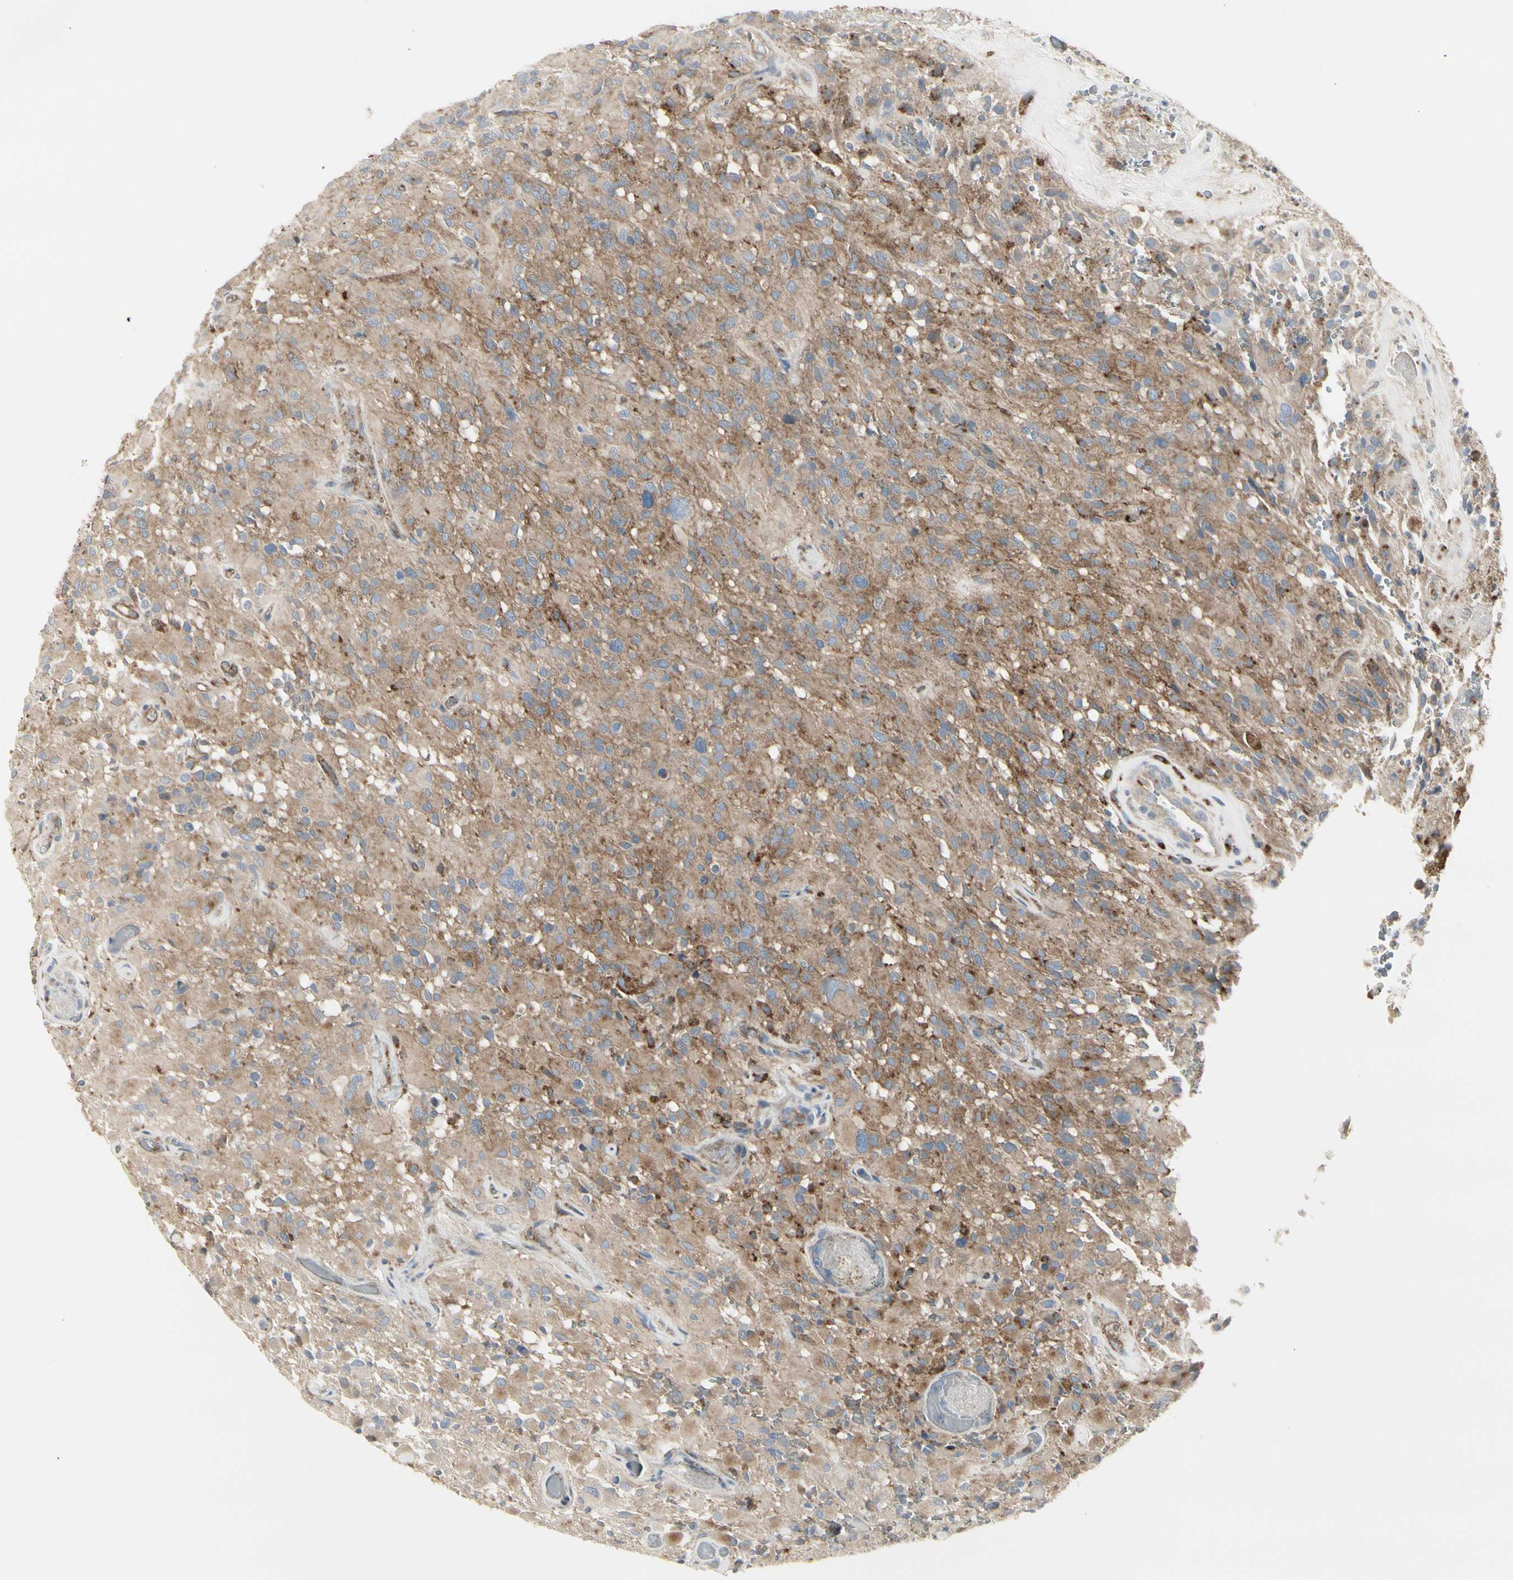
{"staining": {"intensity": "negative", "quantity": "none", "location": "none"}, "tissue": "glioma", "cell_type": "Tumor cells", "image_type": "cancer", "snomed": [{"axis": "morphology", "description": "Glioma, malignant, High grade"}, {"axis": "topography", "description": "Brain"}], "caption": "Human high-grade glioma (malignant) stained for a protein using immunohistochemistry displays no expression in tumor cells.", "gene": "ATP6V1B2", "patient": {"sex": "male", "age": 71}}